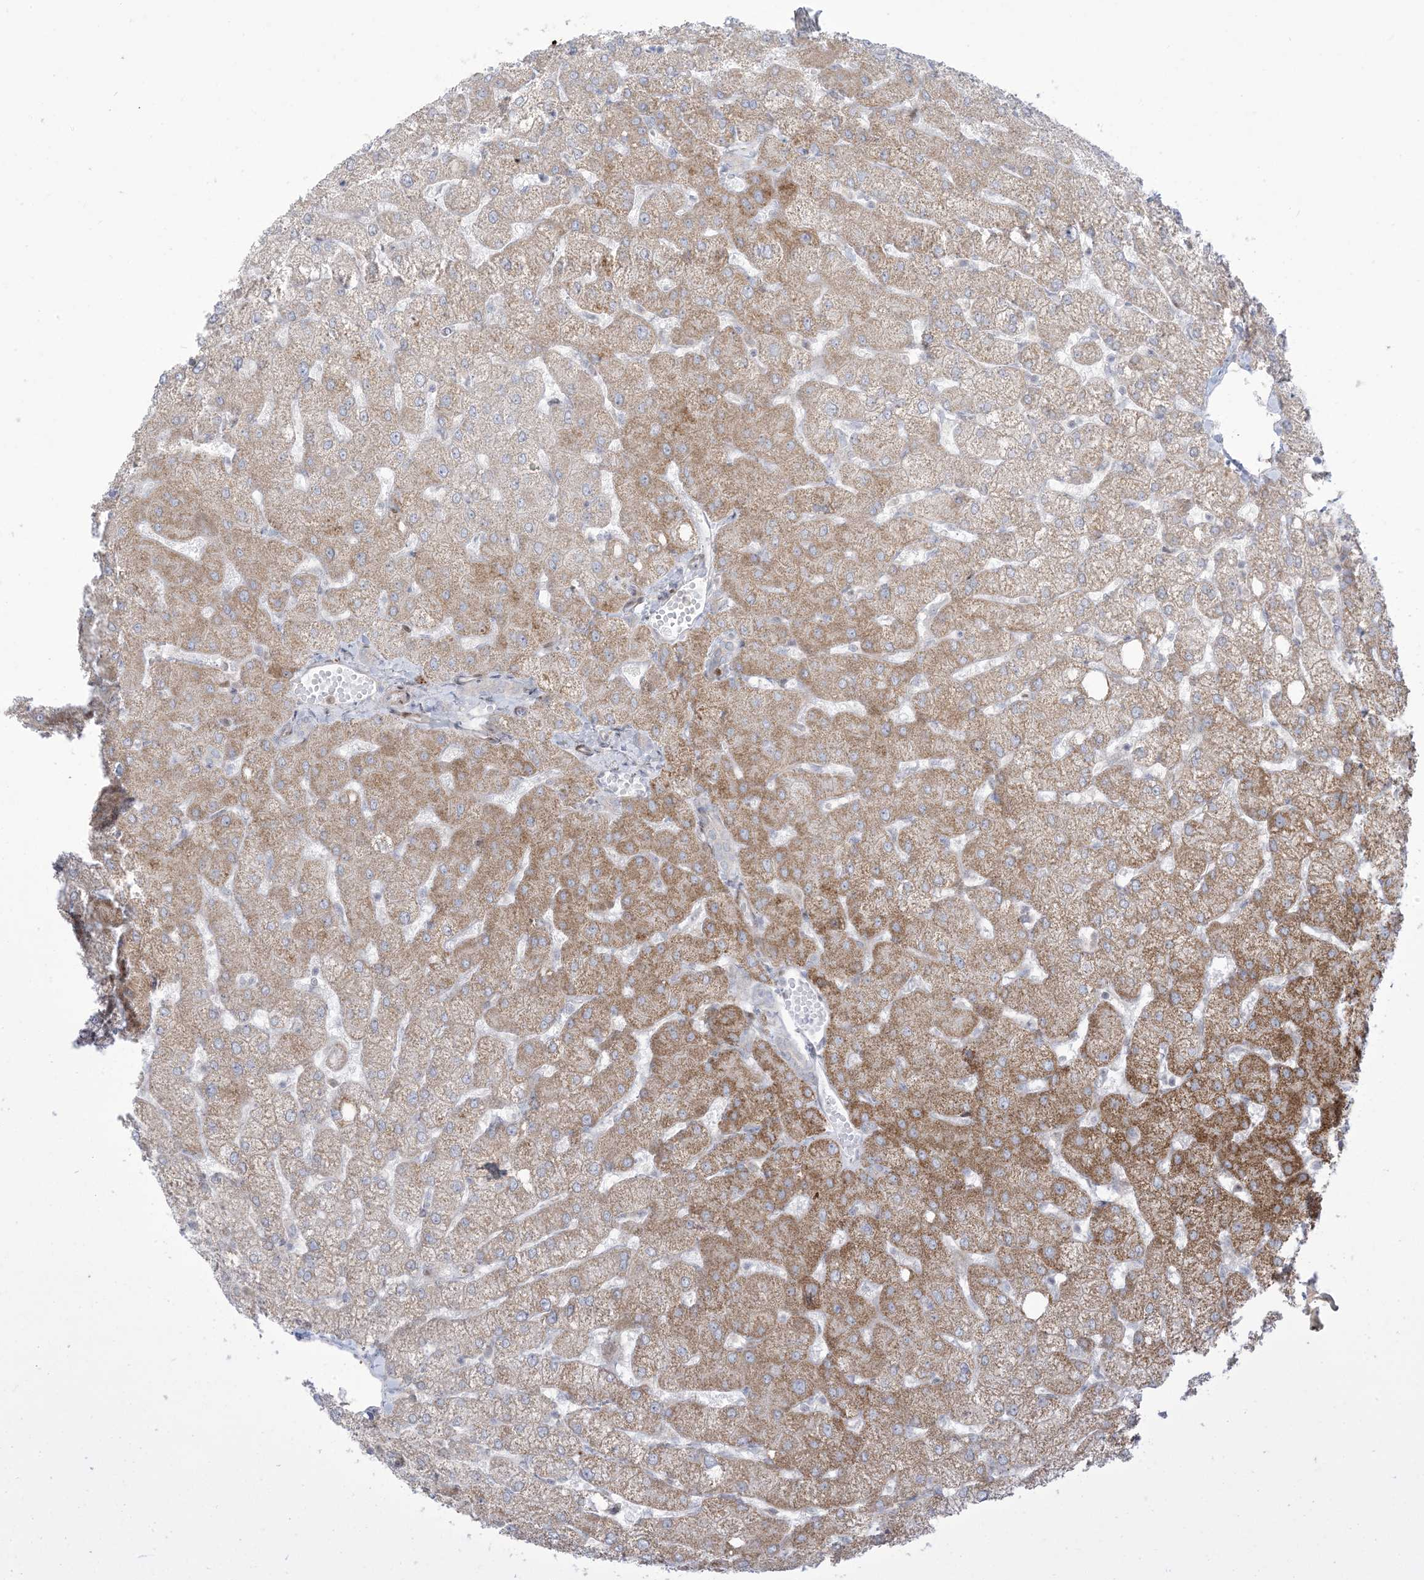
{"staining": {"intensity": "negative", "quantity": "none", "location": "none"}, "tissue": "liver", "cell_type": "Cholangiocytes", "image_type": "normal", "snomed": [{"axis": "morphology", "description": "Normal tissue, NOS"}, {"axis": "topography", "description": "Liver"}], "caption": "The histopathology image reveals no staining of cholangiocytes in unremarkable liver.", "gene": "AFTPH", "patient": {"sex": "female", "age": 54}}